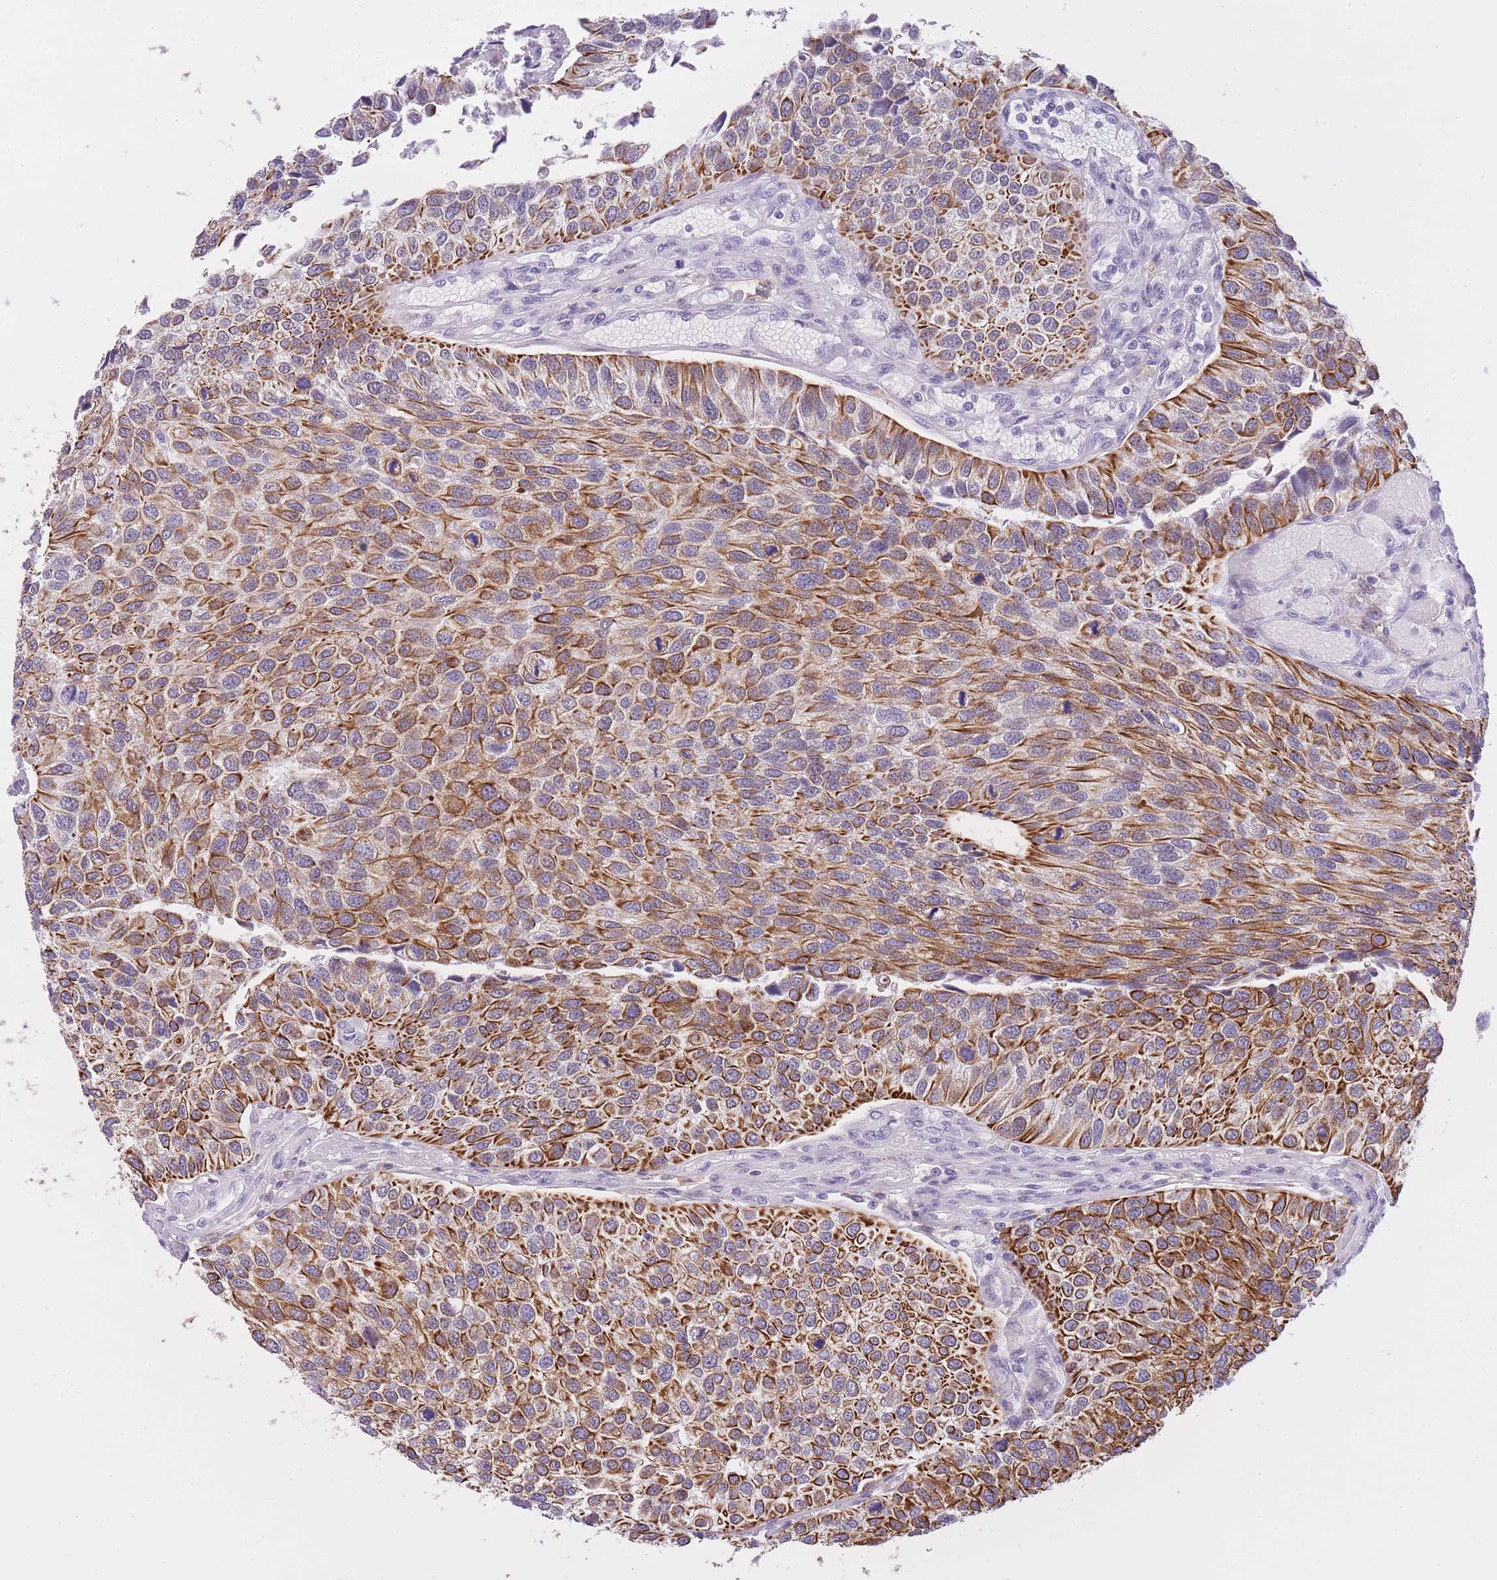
{"staining": {"intensity": "strong", "quantity": "25%-75%", "location": "cytoplasmic/membranous"}, "tissue": "urothelial cancer", "cell_type": "Tumor cells", "image_type": "cancer", "snomed": [{"axis": "morphology", "description": "Urothelial carcinoma, NOS"}, {"axis": "topography", "description": "Urinary bladder"}], "caption": "Protein staining exhibits strong cytoplasmic/membranous staining in about 25%-75% of tumor cells in urothelial cancer.", "gene": "RADX", "patient": {"sex": "male", "age": 55}}